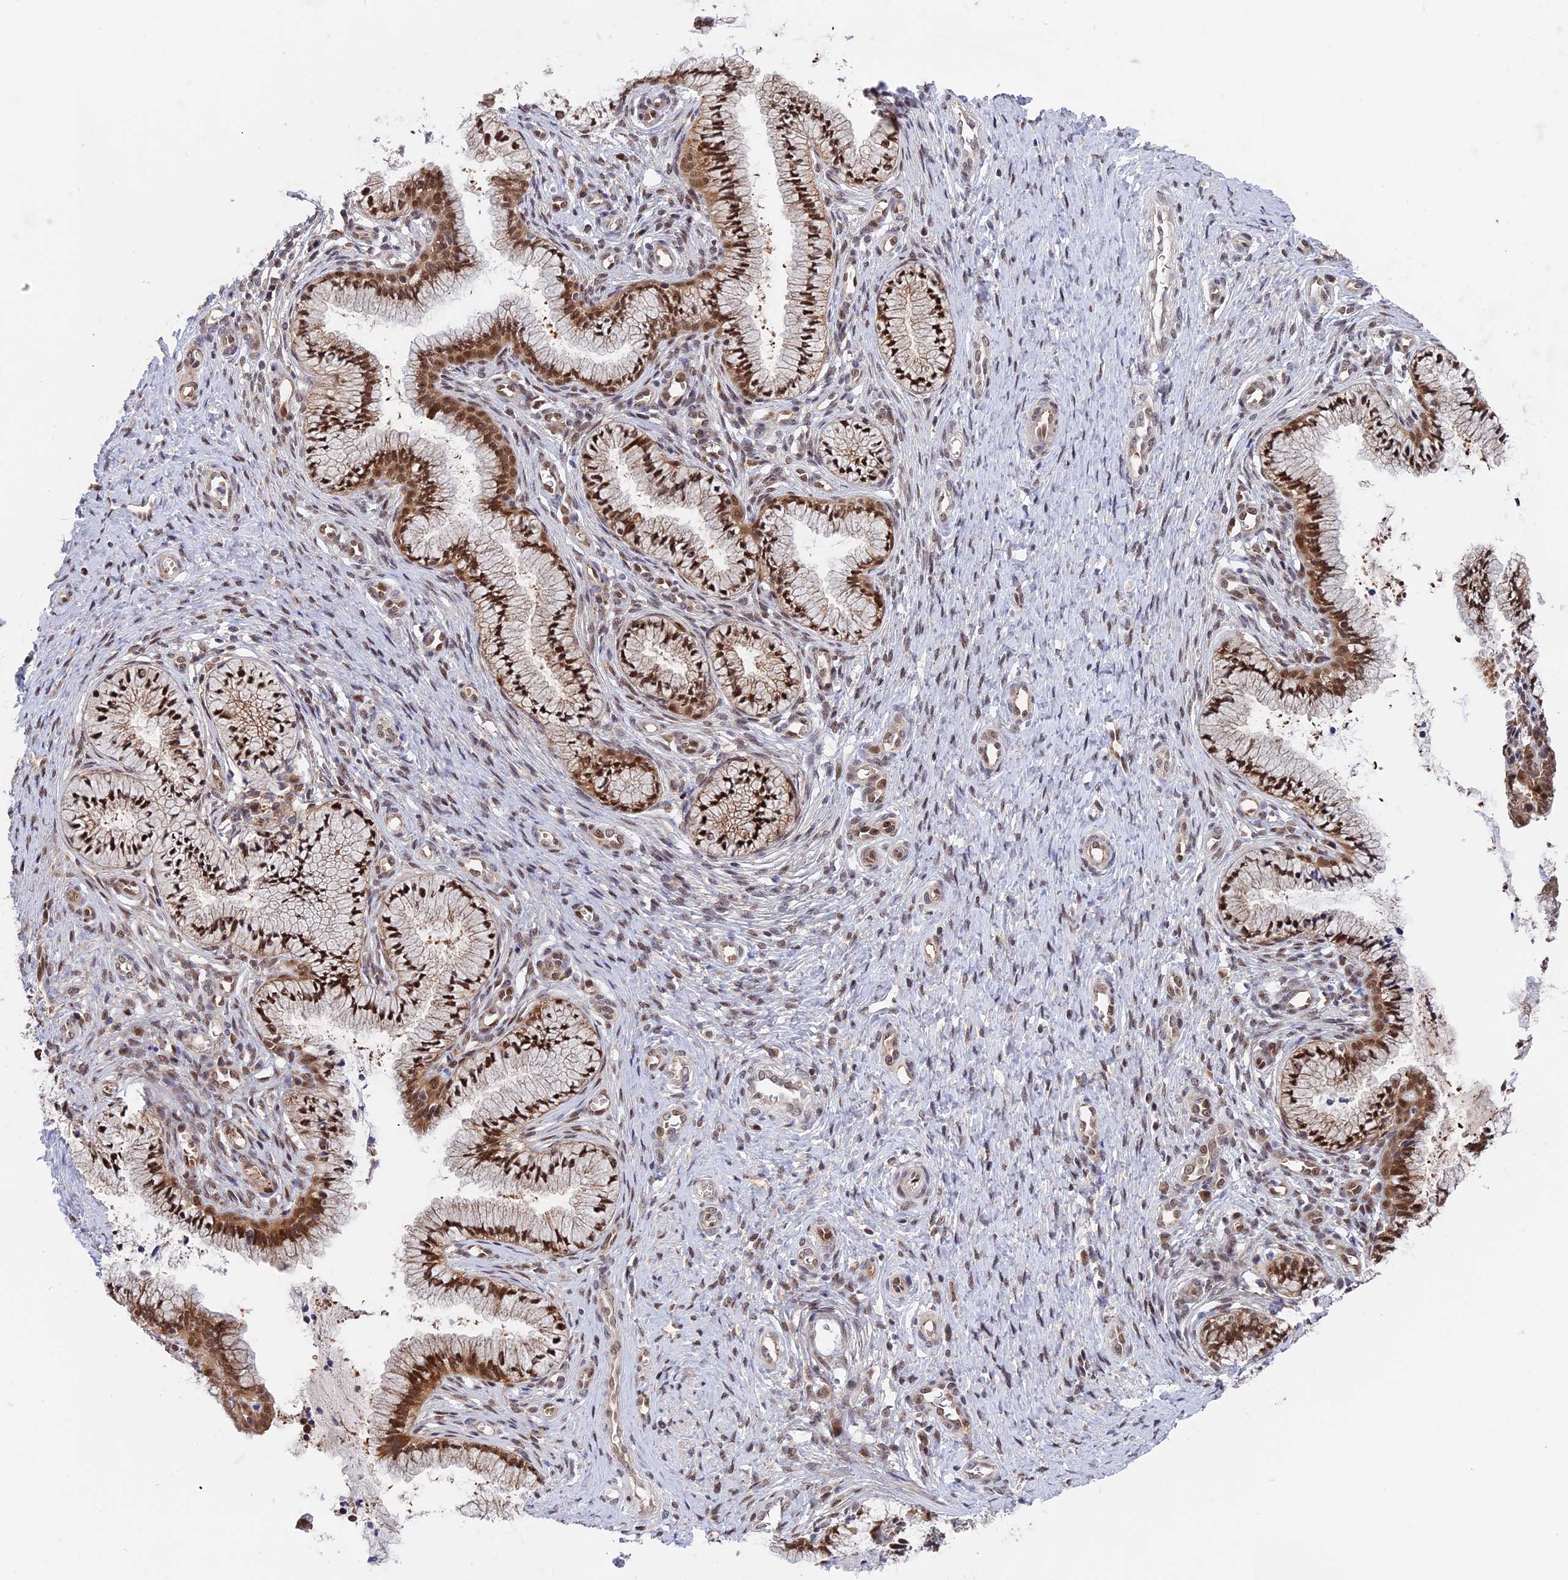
{"staining": {"intensity": "strong", "quantity": ">75%", "location": "cytoplasmic/membranous,nuclear"}, "tissue": "cervix", "cell_type": "Glandular cells", "image_type": "normal", "snomed": [{"axis": "morphology", "description": "Normal tissue, NOS"}, {"axis": "topography", "description": "Cervix"}], "caption": "A micrograph of cervix stained for a protein displays strong cytoplasmic/membranous,nuclear brown staining in glandular cells.", "gene": "ZNF428", "patient": {"sex": "female", "age": 36}}